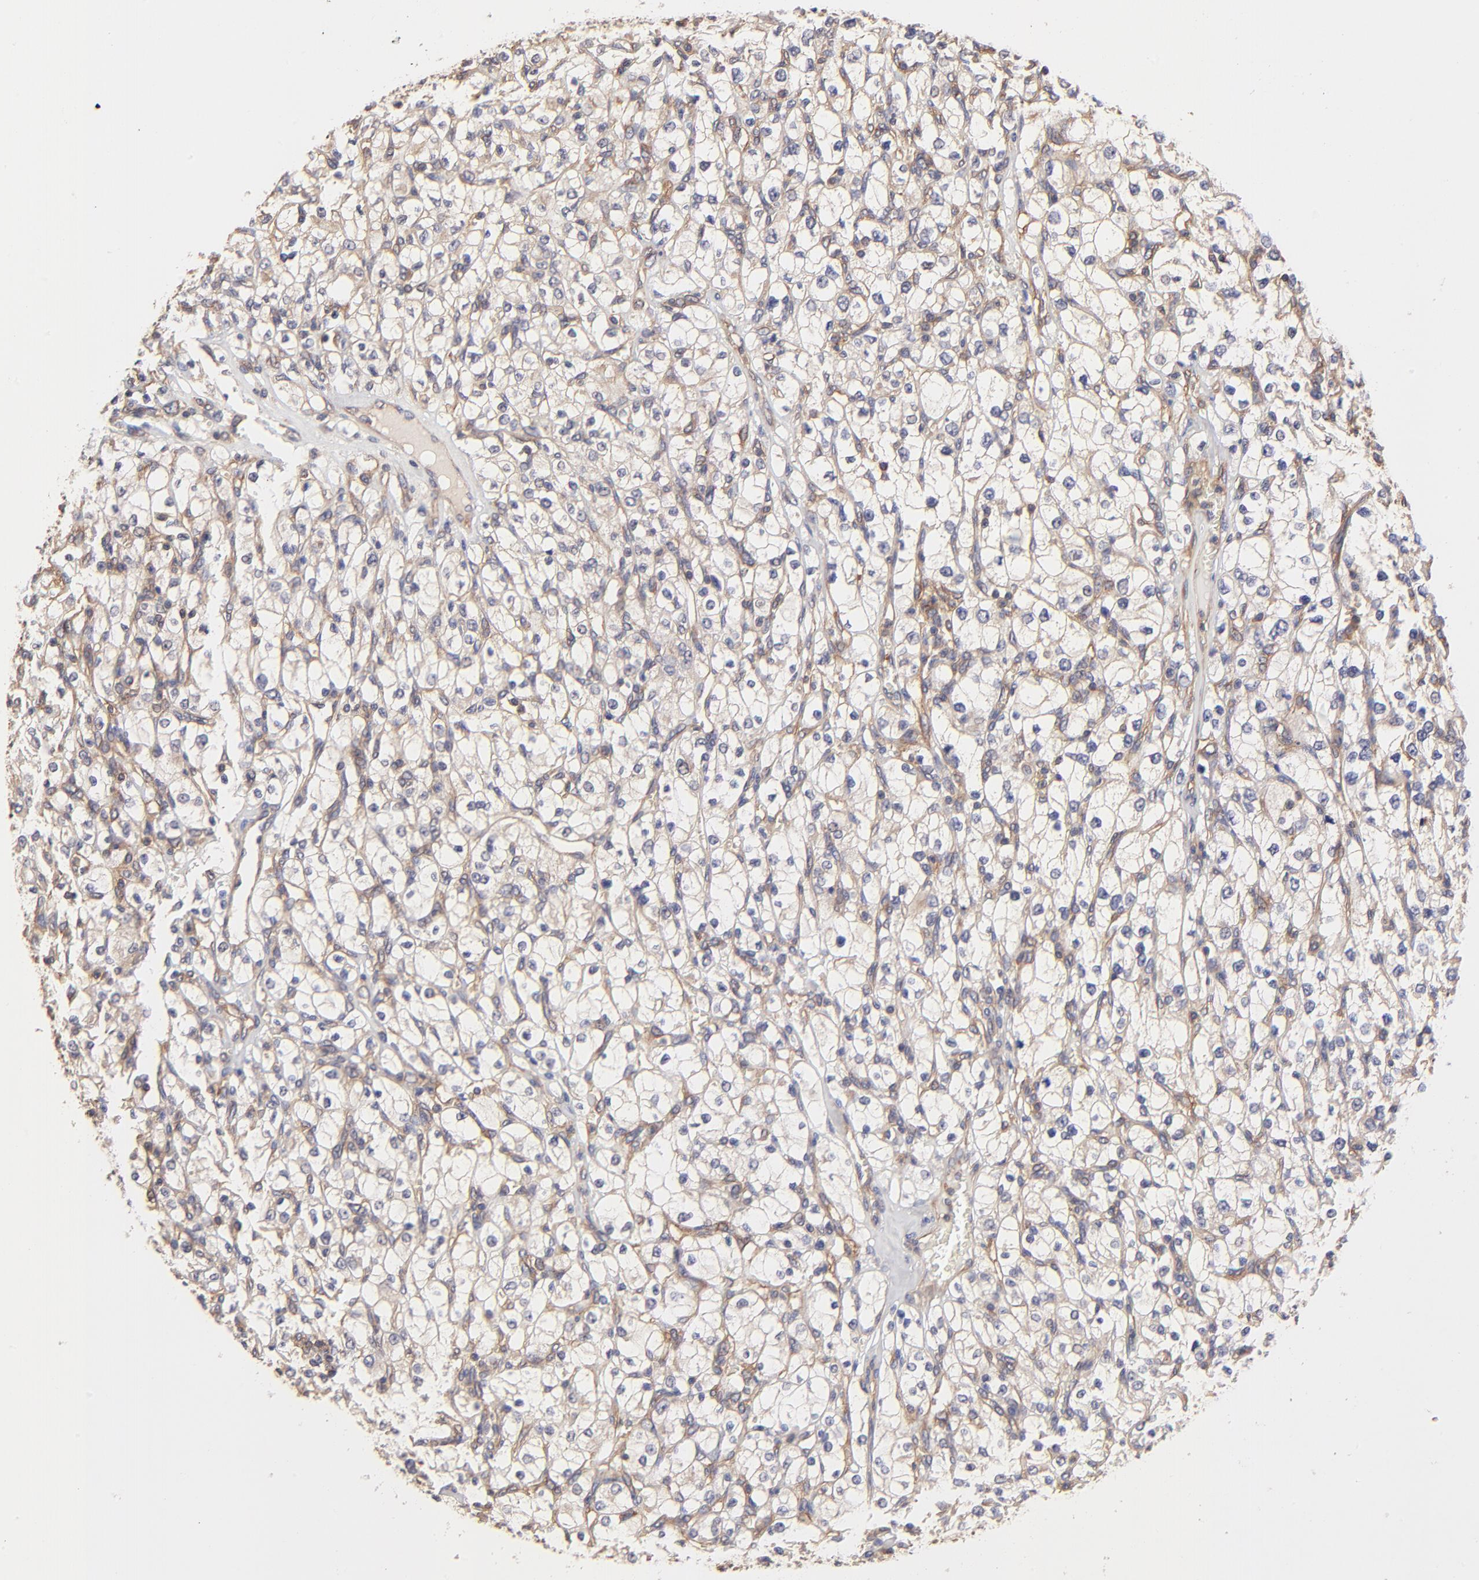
{"staining": {"intensity": "negative", "quantity": "none", "location": "none"}, "tissue": "renal cancer", "cell_type": "Tumor cells", "image_type": "cancer", "snomed": [{"axis": "morphology", "description": "Adenocarcinoma, NOS"}, {"axis": "topography", "description": "Kidney"}], "caption": "Micrograph shows no protein staining in tumor cells of renal cancer (adenocarcinoma) tissue.", "gene": "ASB7", "patient": {"sex": "female", "age": 62}}